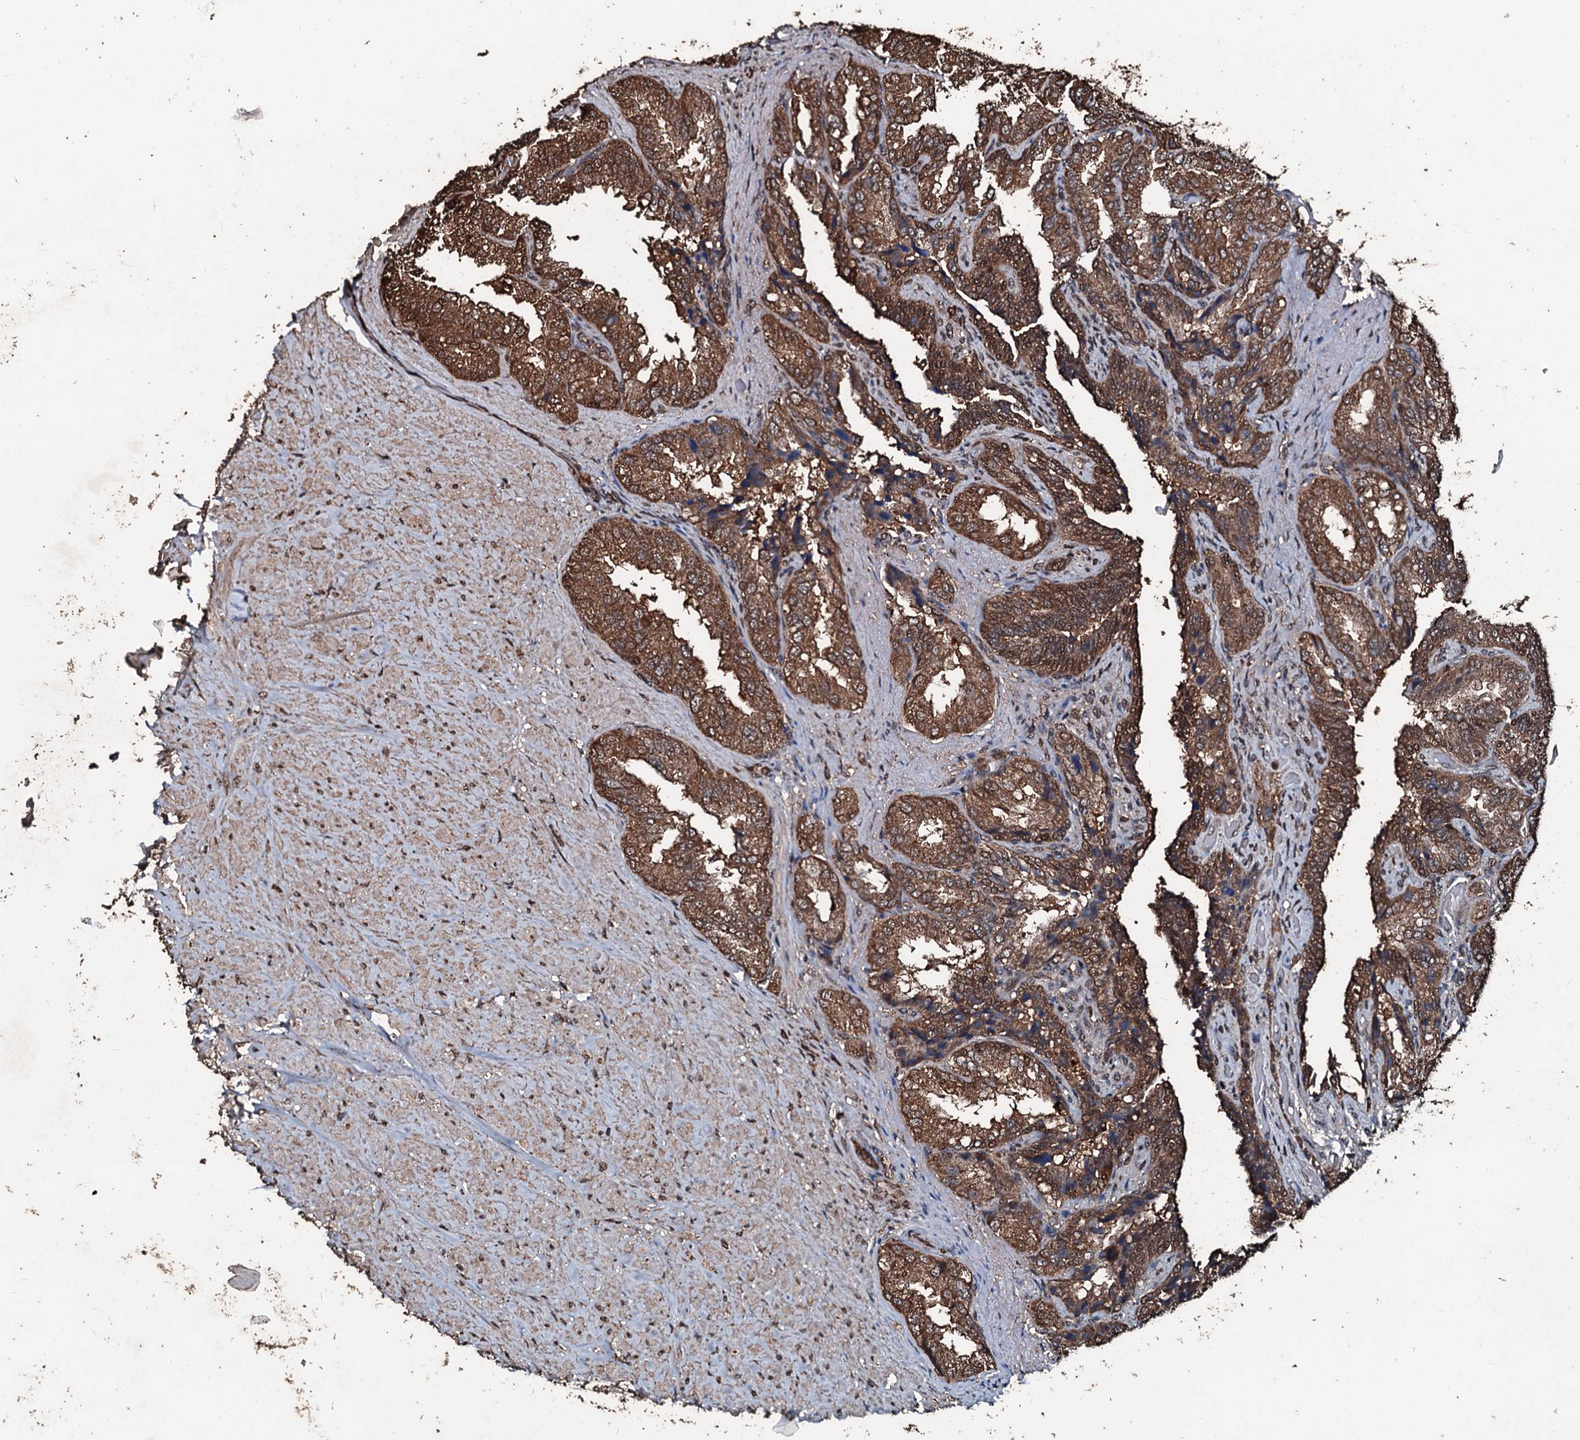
{"staining": {"intensity": "moderate", "quantity": ">75%", "location": "cytoplasmic/membranous"}, "tissue": "seminal vesicle", "cell_type": "Glandular cells", "image_type": "normal", "snomed": [{"axis": "morphology", "description": "Normal tissue, NOS"}, {"axis": "topography", "description": "Seminal veicle"}, {"axis": "topography", "description": "Peripheral nerve tissue"}], "caption": "Protein staining of normal seminal vesicle displays moderate cytoplasmic/membranous staining in about >75% of glandular cells.", "gene": "FAAP24", "patient": {"sex": "male", "age": 63}}